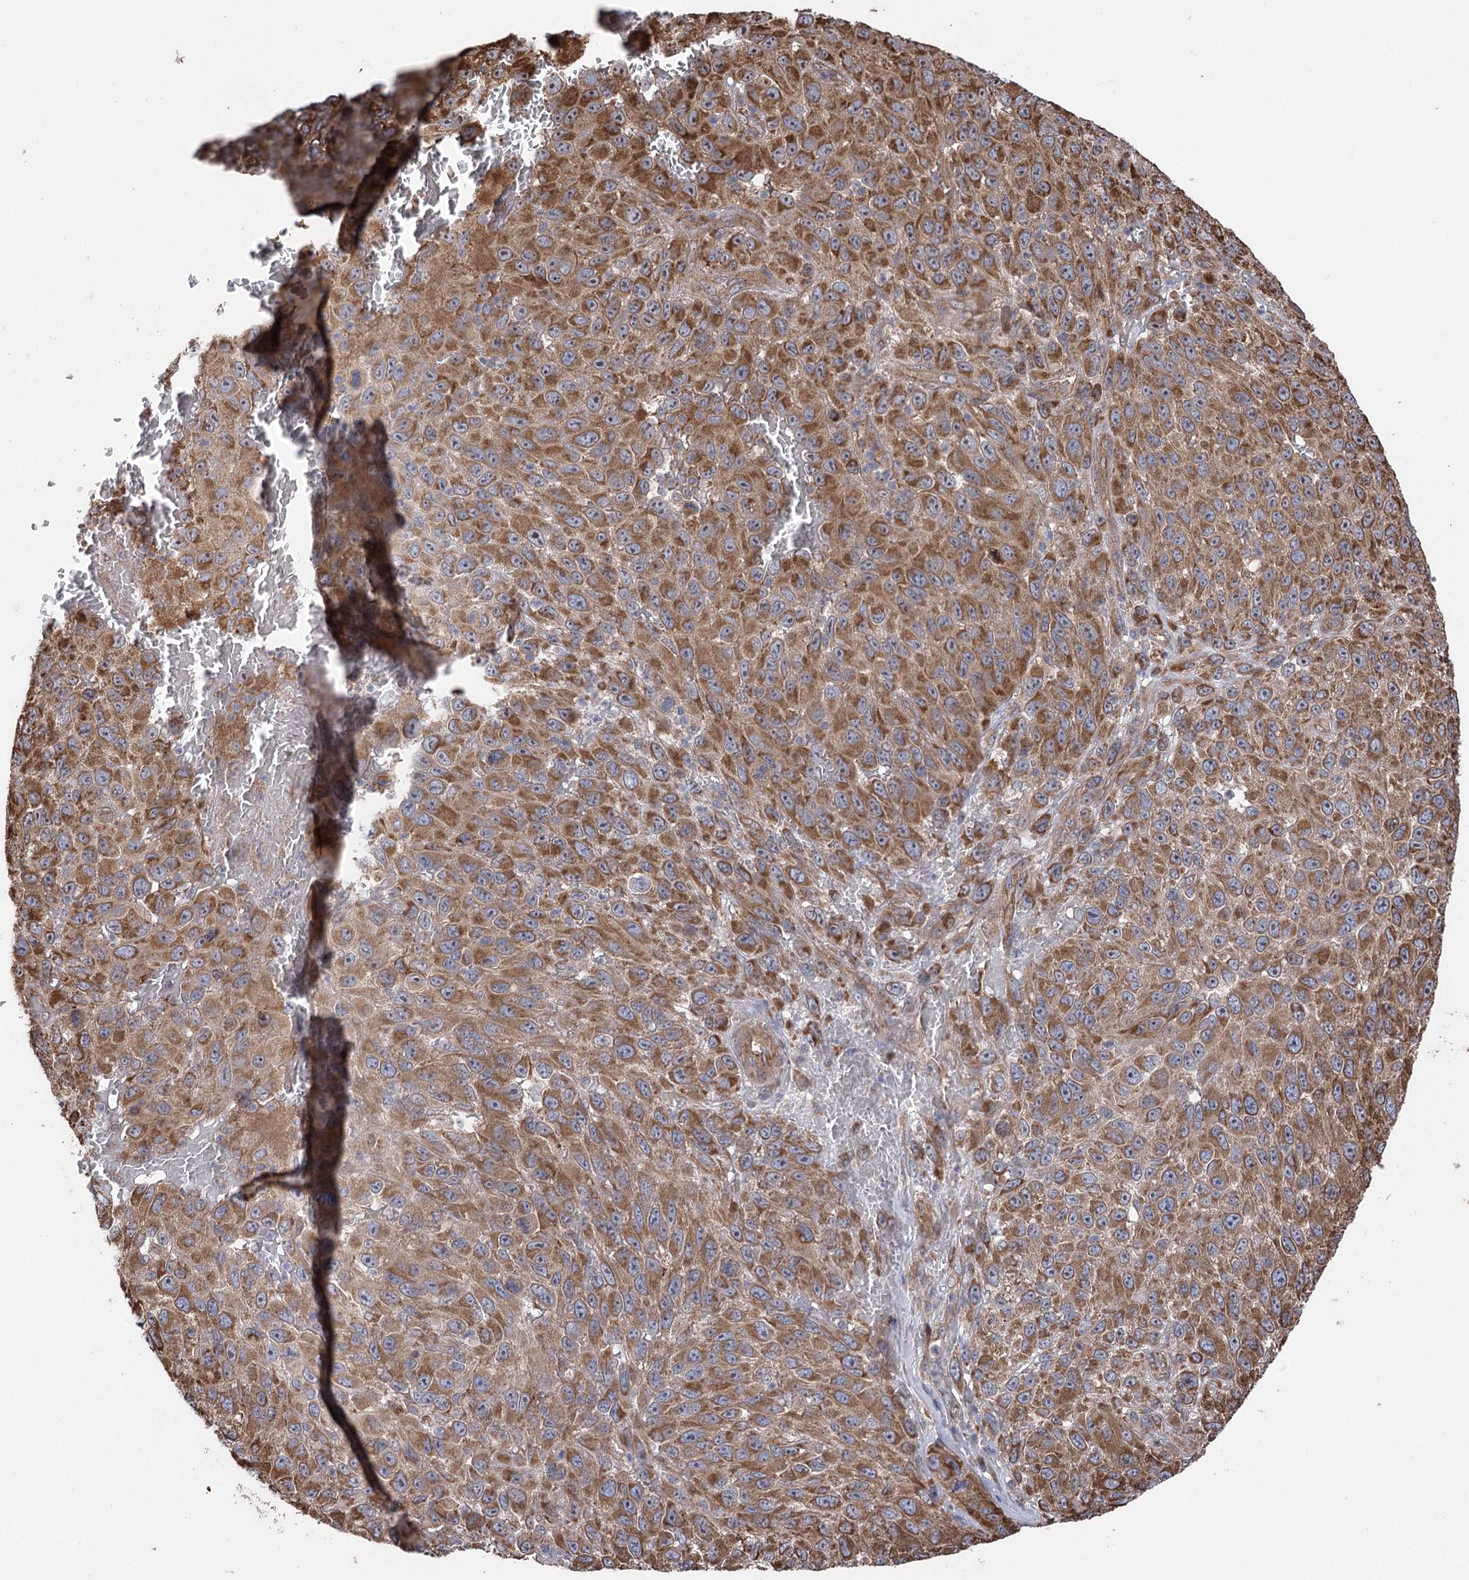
{"staining": {"intensity": "strong", "quantity": ">75%", "location": "cytoplasmic/membranous,nuclear"}, "tissue": "melanoma", "cell_type": "Tumor cells", "image_type": "cancer", "snomed": [{"axis": "morphology", "description": "Malignant melanoma, NOS"}, {"axis": "topography", "description": "Skin"}], "caption": "Brown immunohistochemical staining in melanoma displays strong cytoplasmic/membranous and nuclear staining in about >75% of tumor cells.", "gene": "RWDD4", "patient": {"sex": "female", "age": 96}}